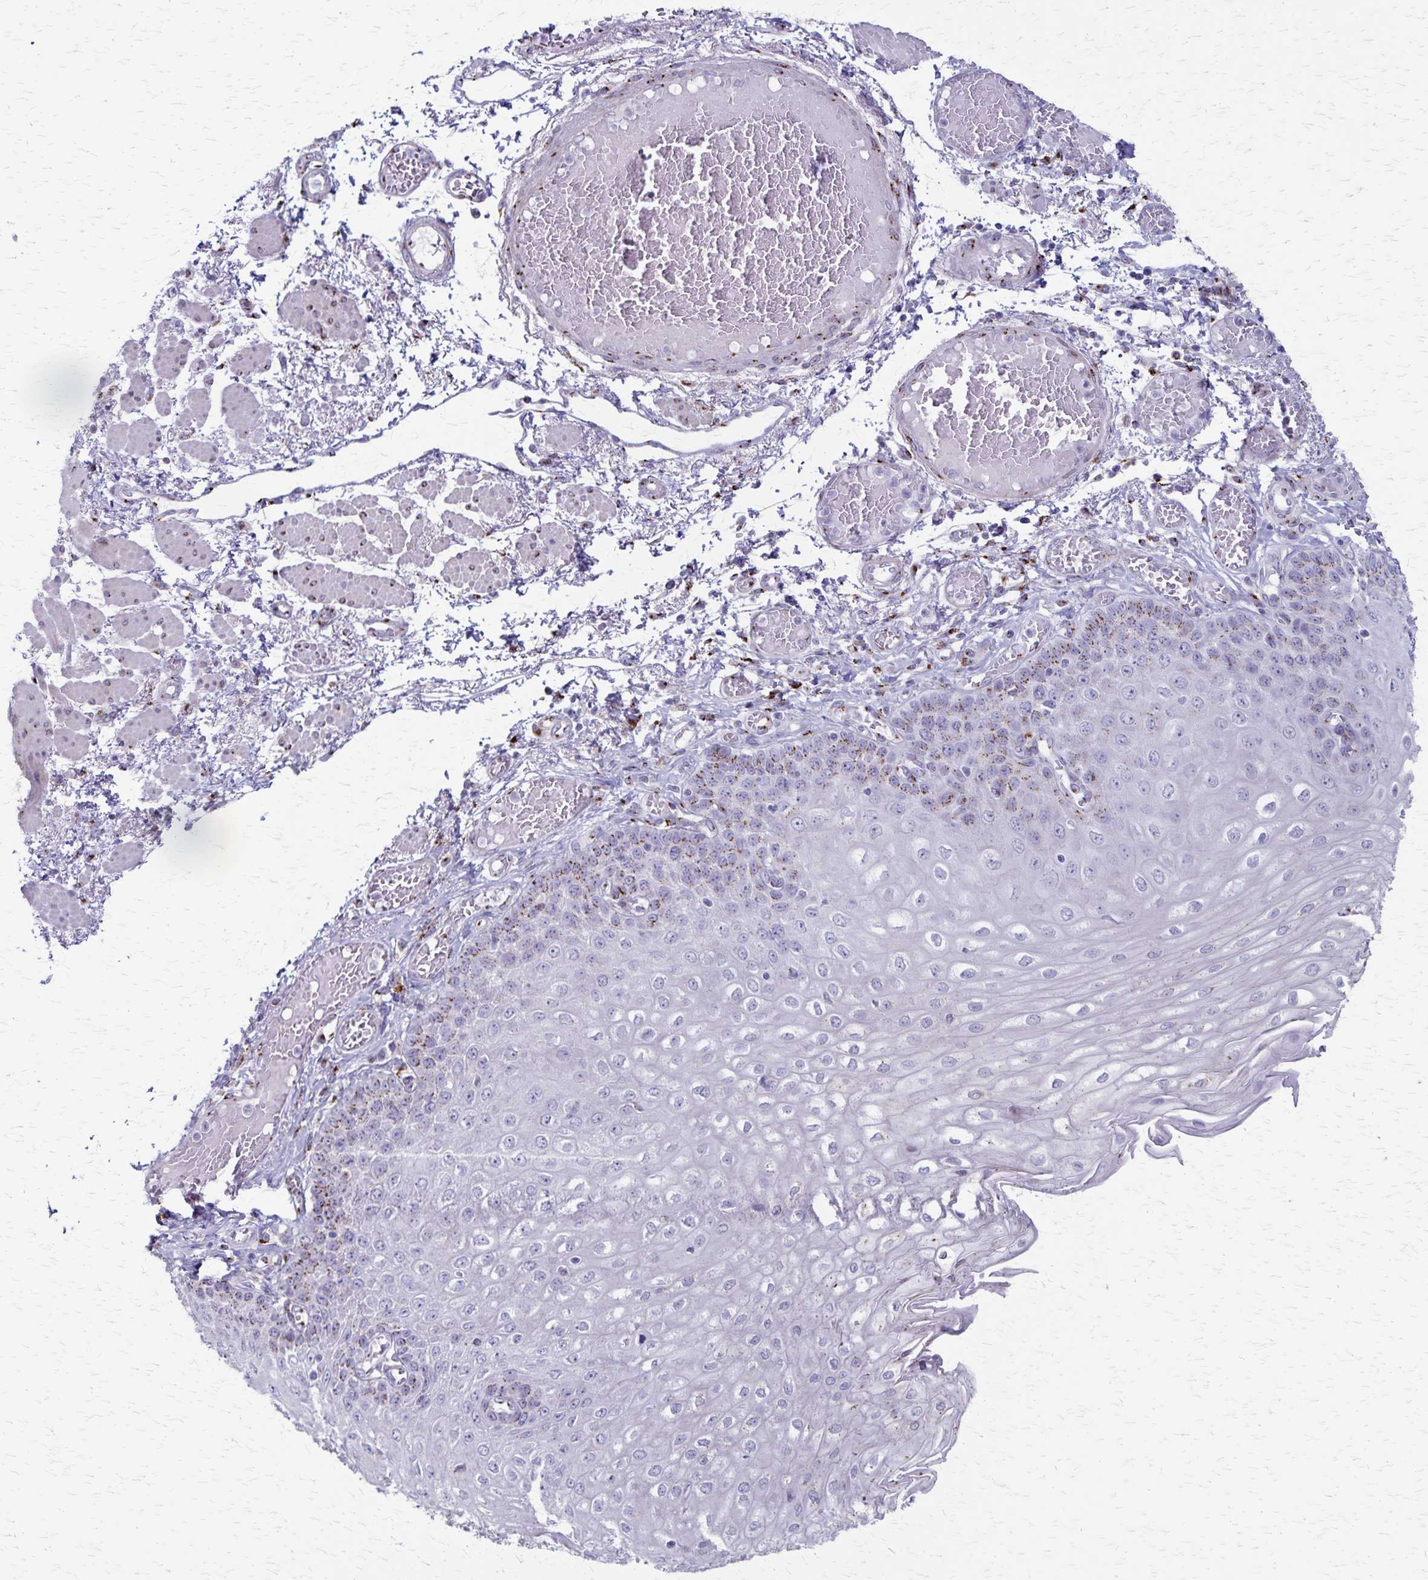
{"staining": {"intensity": "moderate", "quantity": "<25%", "location": "cytoplasmic/membranous"}, "tissue": "esophagus", "cell_type": "Squamous epithelial cells", "image_type": "normal", "snomed": [{"axis": "morphology", "description": "Normal tissue, NOS"}, {"axis": "morphology", "description": "Adenocarcinoma, NOS"}, {"axis": "topography", "description": "Esophagus"}], "caption": "Protein staining of benign esophagus reveals moderate cytoplasmic/membranous staining in about <25% of squamous epithelial cells.", "gene": "MCFD2", "patient": {"sex": "male", "age": 81}}